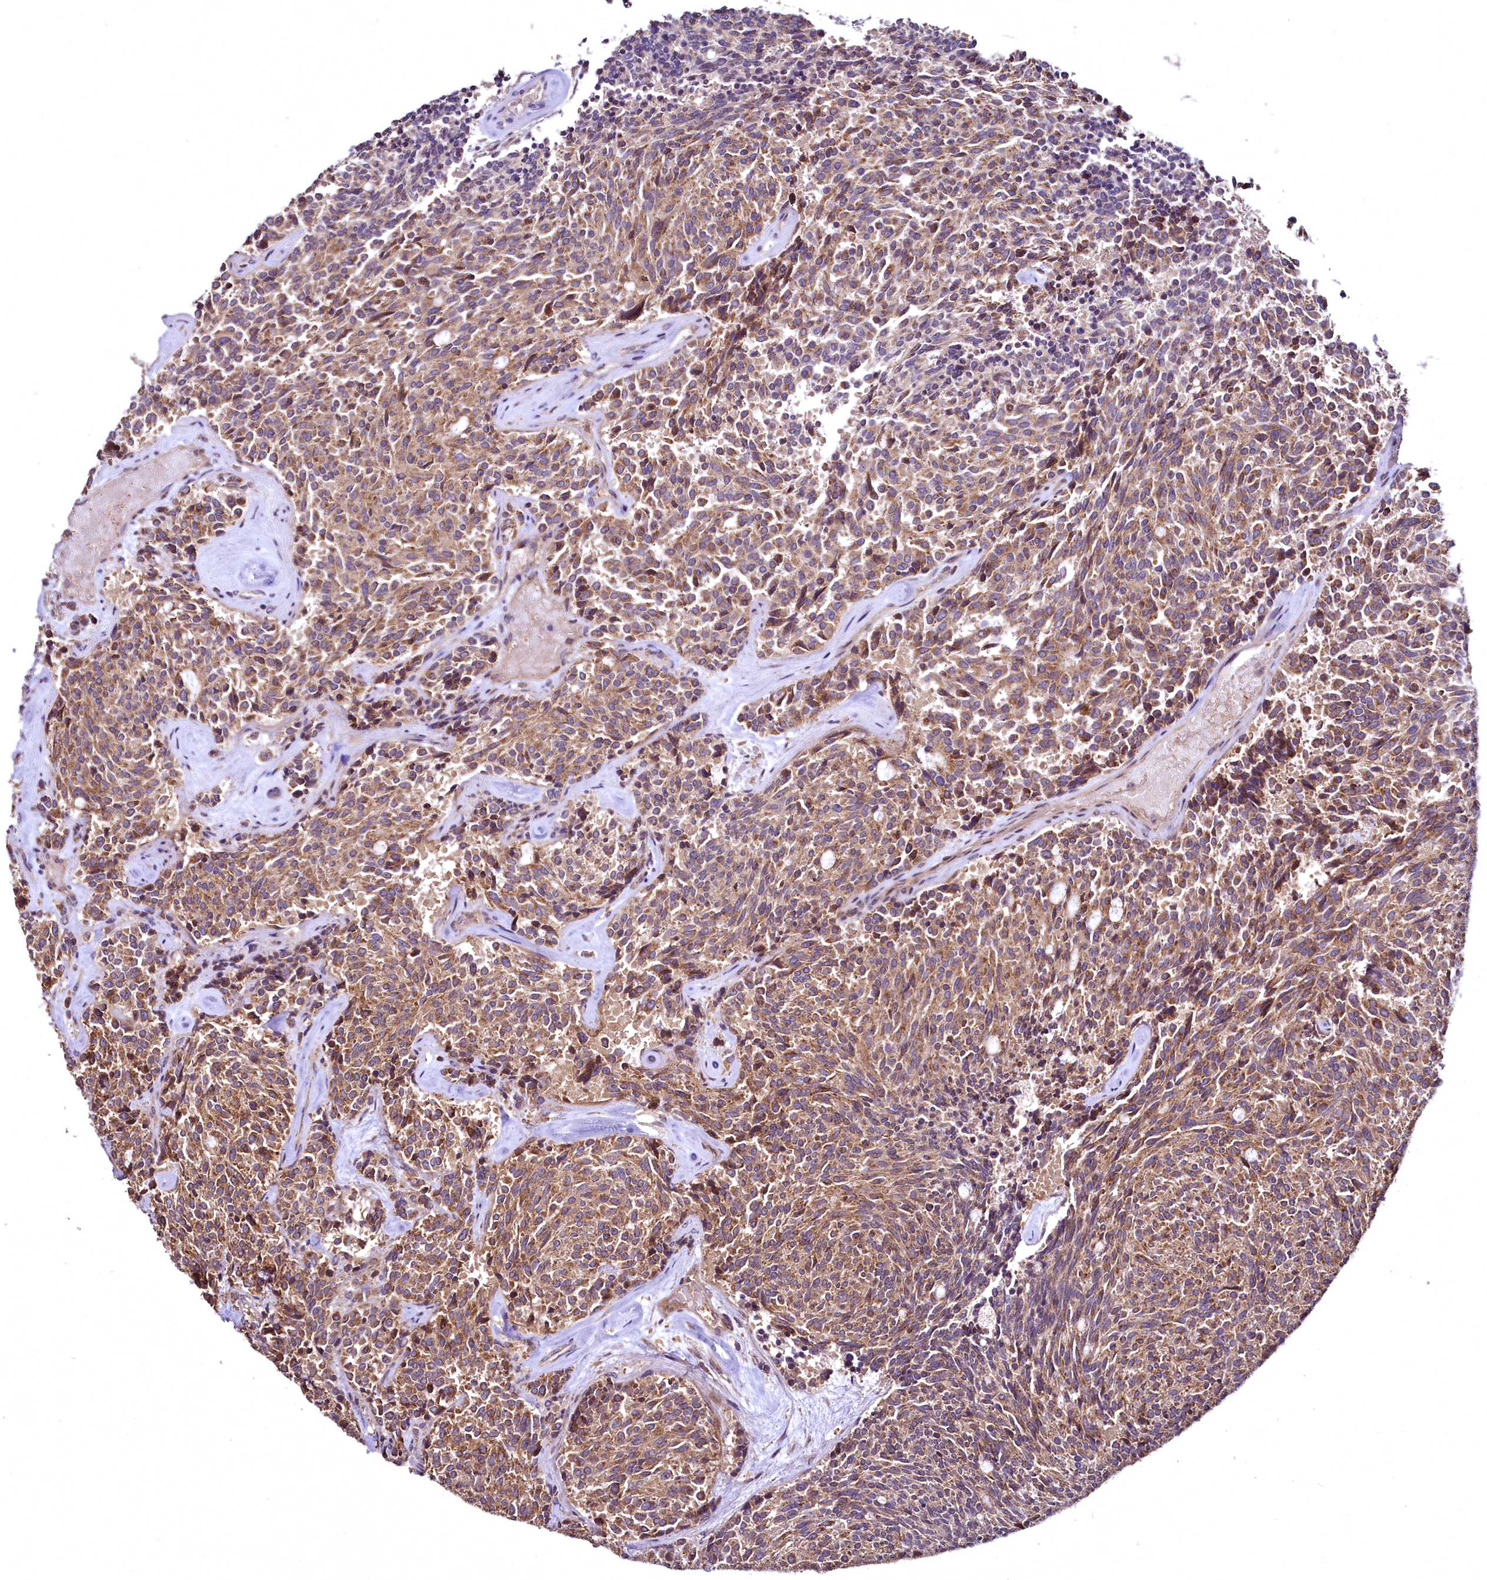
{"staining": {"intensity": "moderate", "quantity": ">75%", "location": "cytoplasmic/membranous"}, "tissue": "carcinoid", "cell_type": "Tumor cells", "image_type": "cancer", "snomed": [{"axis": "morphology", "description": "Carcinoid, malignant, NOS"}, {"axis": "topography", "description": "Pancreas"}], "caption": "A histopathology image of malignant carcinoid stained for a protein demonstrates moderate cytoplasmic/membranous brown staining in tumor cells.", "gene": "TBCEL", "patient": {"sex": "female", "age": 54}}